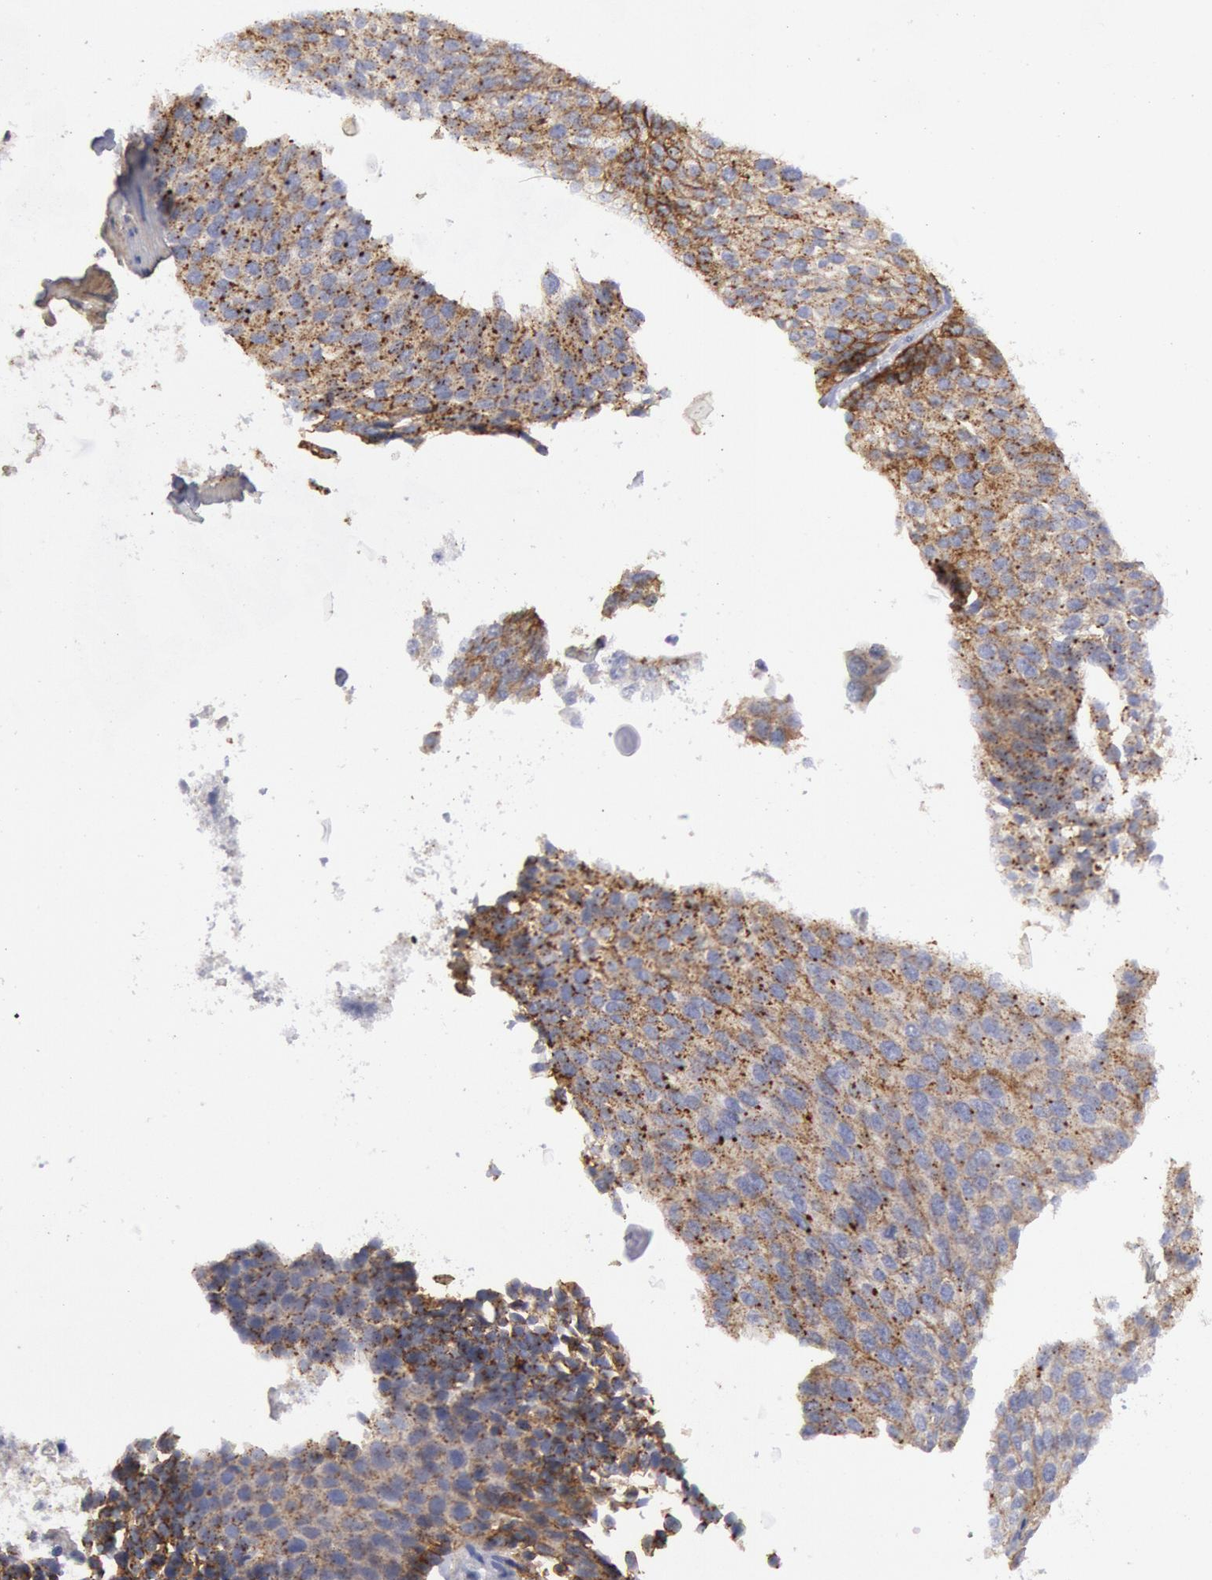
{"staining": {"intensity": "weak", "quantity": "<25%", "location": "cytoplasmic/membranous"}, "tissue": "urothelial cancer", "cell_type": "Tumor cells", "image_type": "cancer", "snomed": [{"axis": "morphology", "description": "Urothelial carcinoma, Low grade"}, {"axis": "topography", "description": "Urinary bladder"}], "caption": "The IHC photomicrograph has no significant expression in tumor cells of urothelial carcinoma (low-grade) tissue. (DAB (3,3'-diaminobenzidine) immunohistochemistry (IHC) visualized using brightfield microscopy, high magnification).", "gene": "FLOT1", "patient": {"sex": "male", "age": 84}}